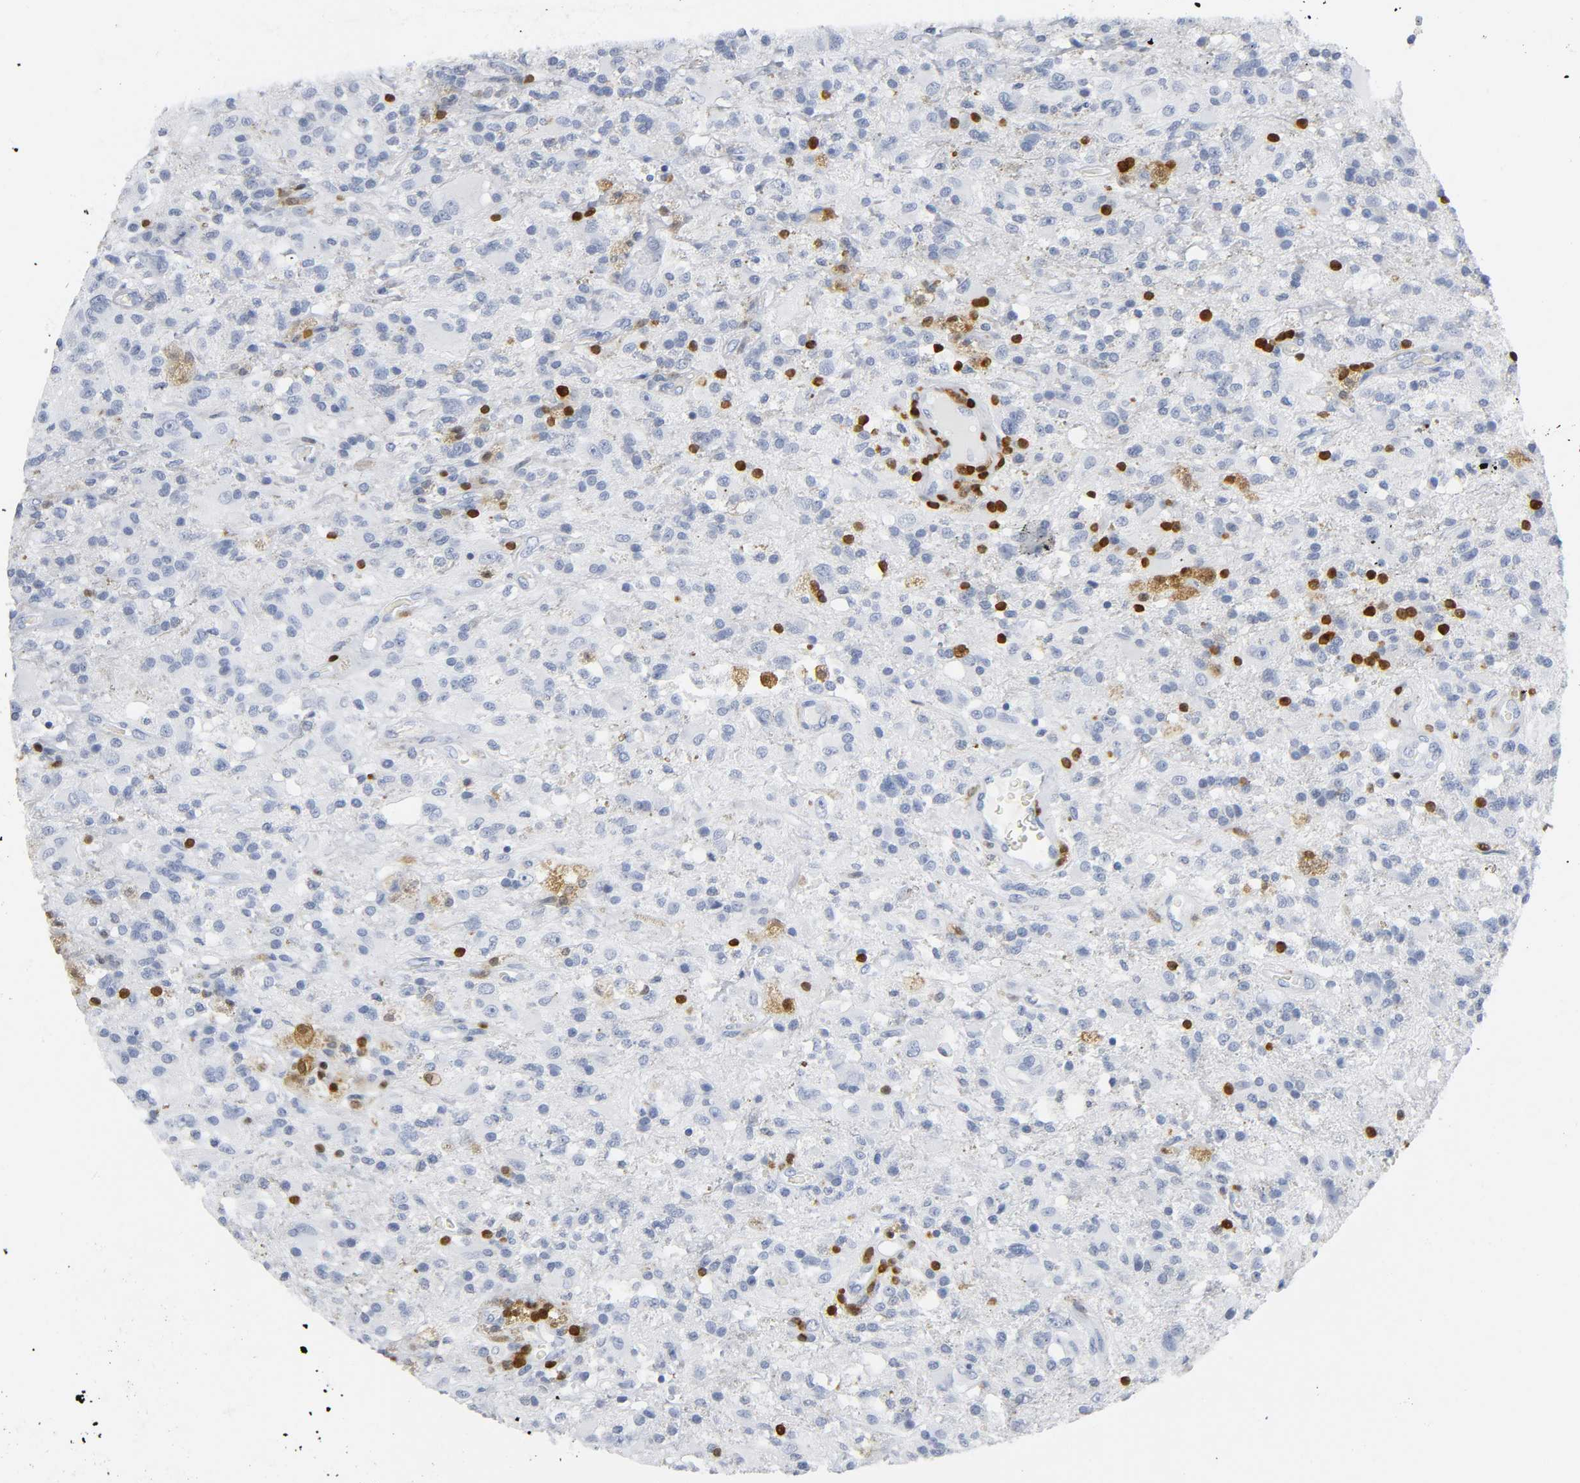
{"staining": {"intensity": "negative", "quantity": "none", "location": "none"}, "tissue": "glioma", "cell_type": "Tumor cells", "image_type": "cancer", "snomed": [{"axis": "morphology", "description": "Normal tissue, NOS"}, {"axis": "morphology", "description": "Glioma, malignant, High grade"}, {"axis": "topography", "description": "Cerebral cortex"}], "caption": "The IHC micrograph has no significant positivity in tumor cells of high-grade glioma (malignant) tissue.", "gene": "DOK2", "patient": {"sex": "male", "age": 56}}